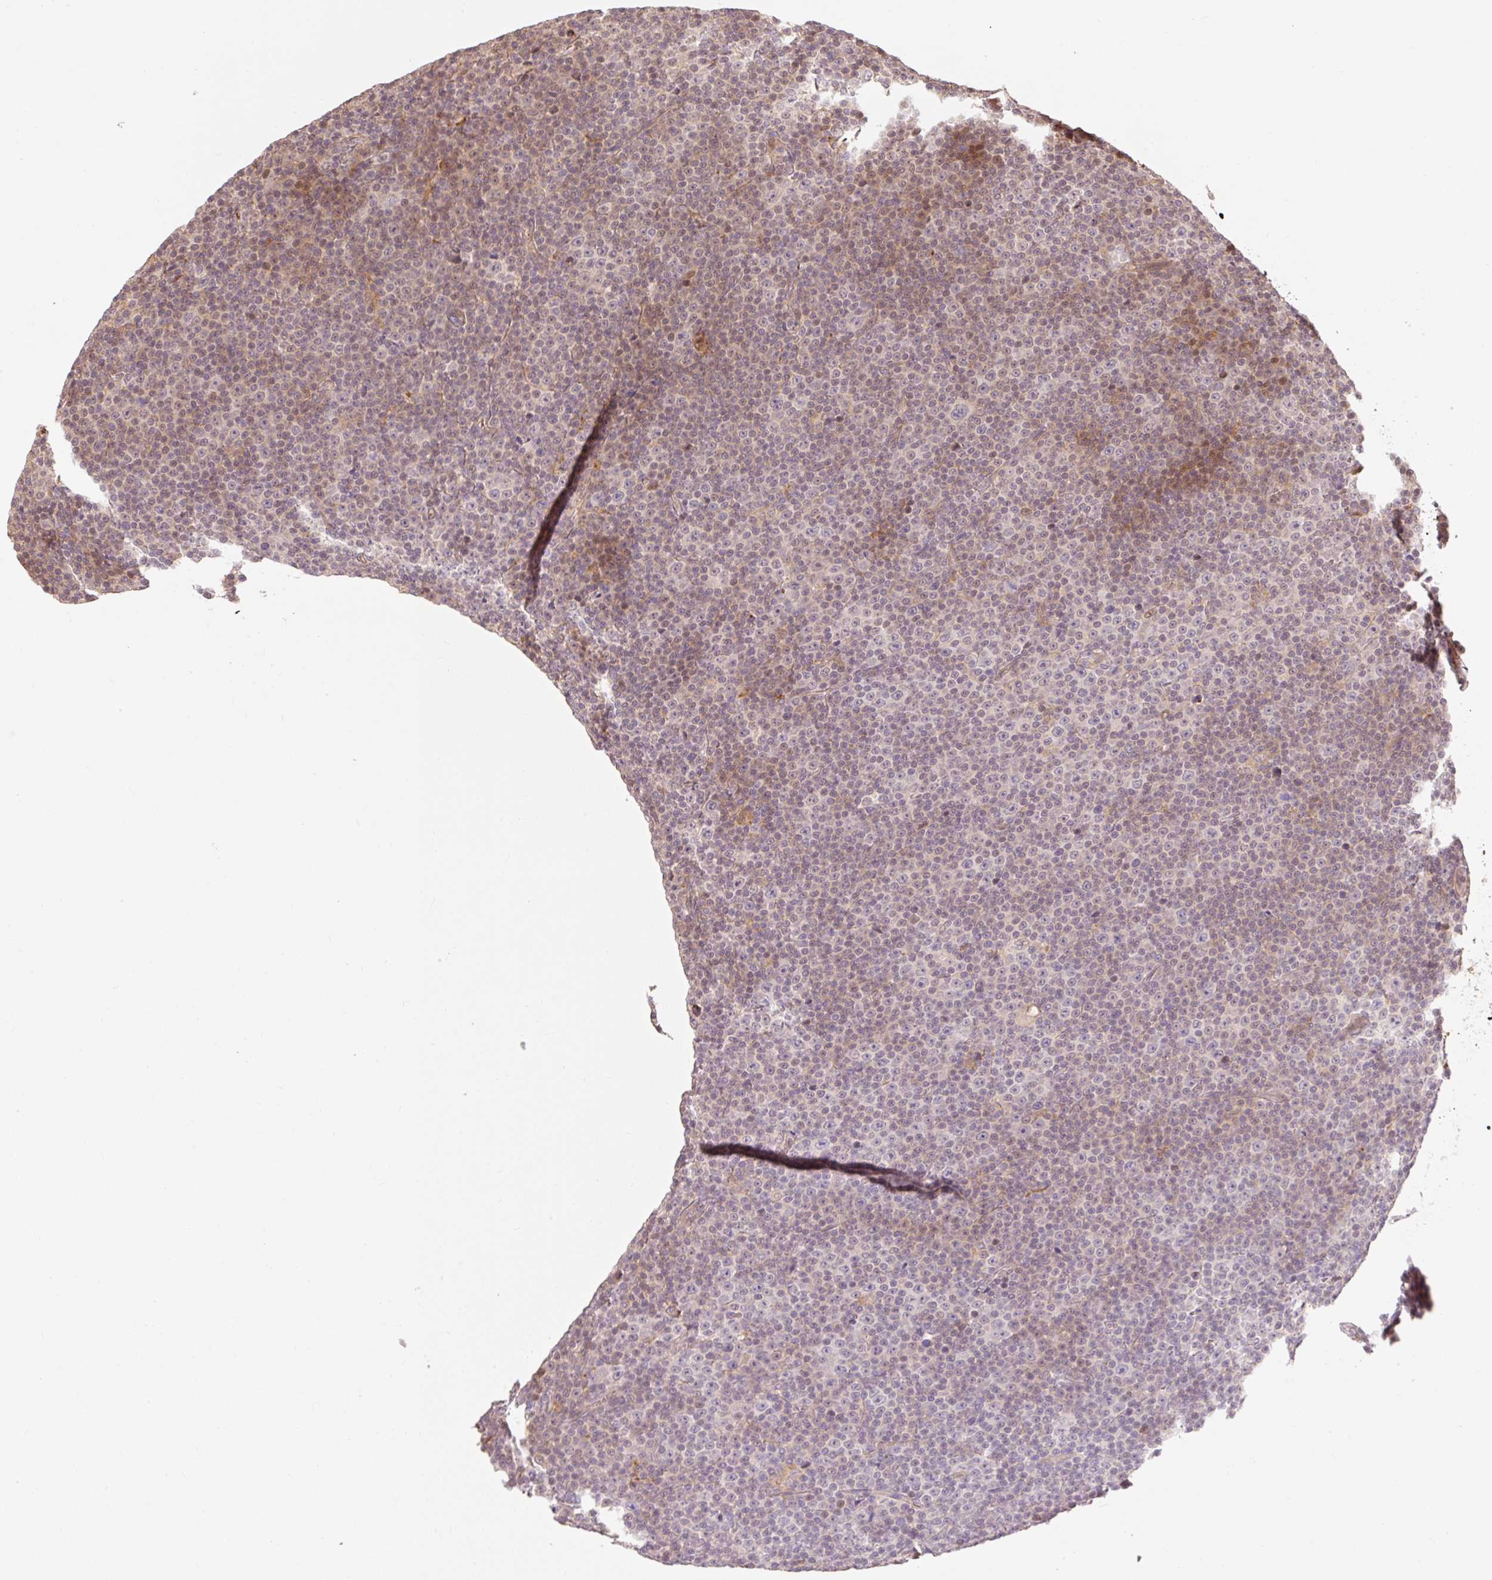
{"staining": {"intensity": "weak", "quantity": "<25%", "location": "nuclear"}, "tissue": "lymphoma", "cell_type": "Tumor cells", "image_type": "cancer", "snomed": [{"axis": "morphology", "description": "Malignant lymphoma, non-Hodgkin's type, Low grade"}, {"axis": "topography", "description": "Lymph node"}], "caption": "Photomicrograph shows no protein positivity in tumor cells of malignant lymphoma, non-Hodgkin's type (low-grade) tissue.", "gene": "EMC10", "patient": {"sex": "female", "age": 67}}